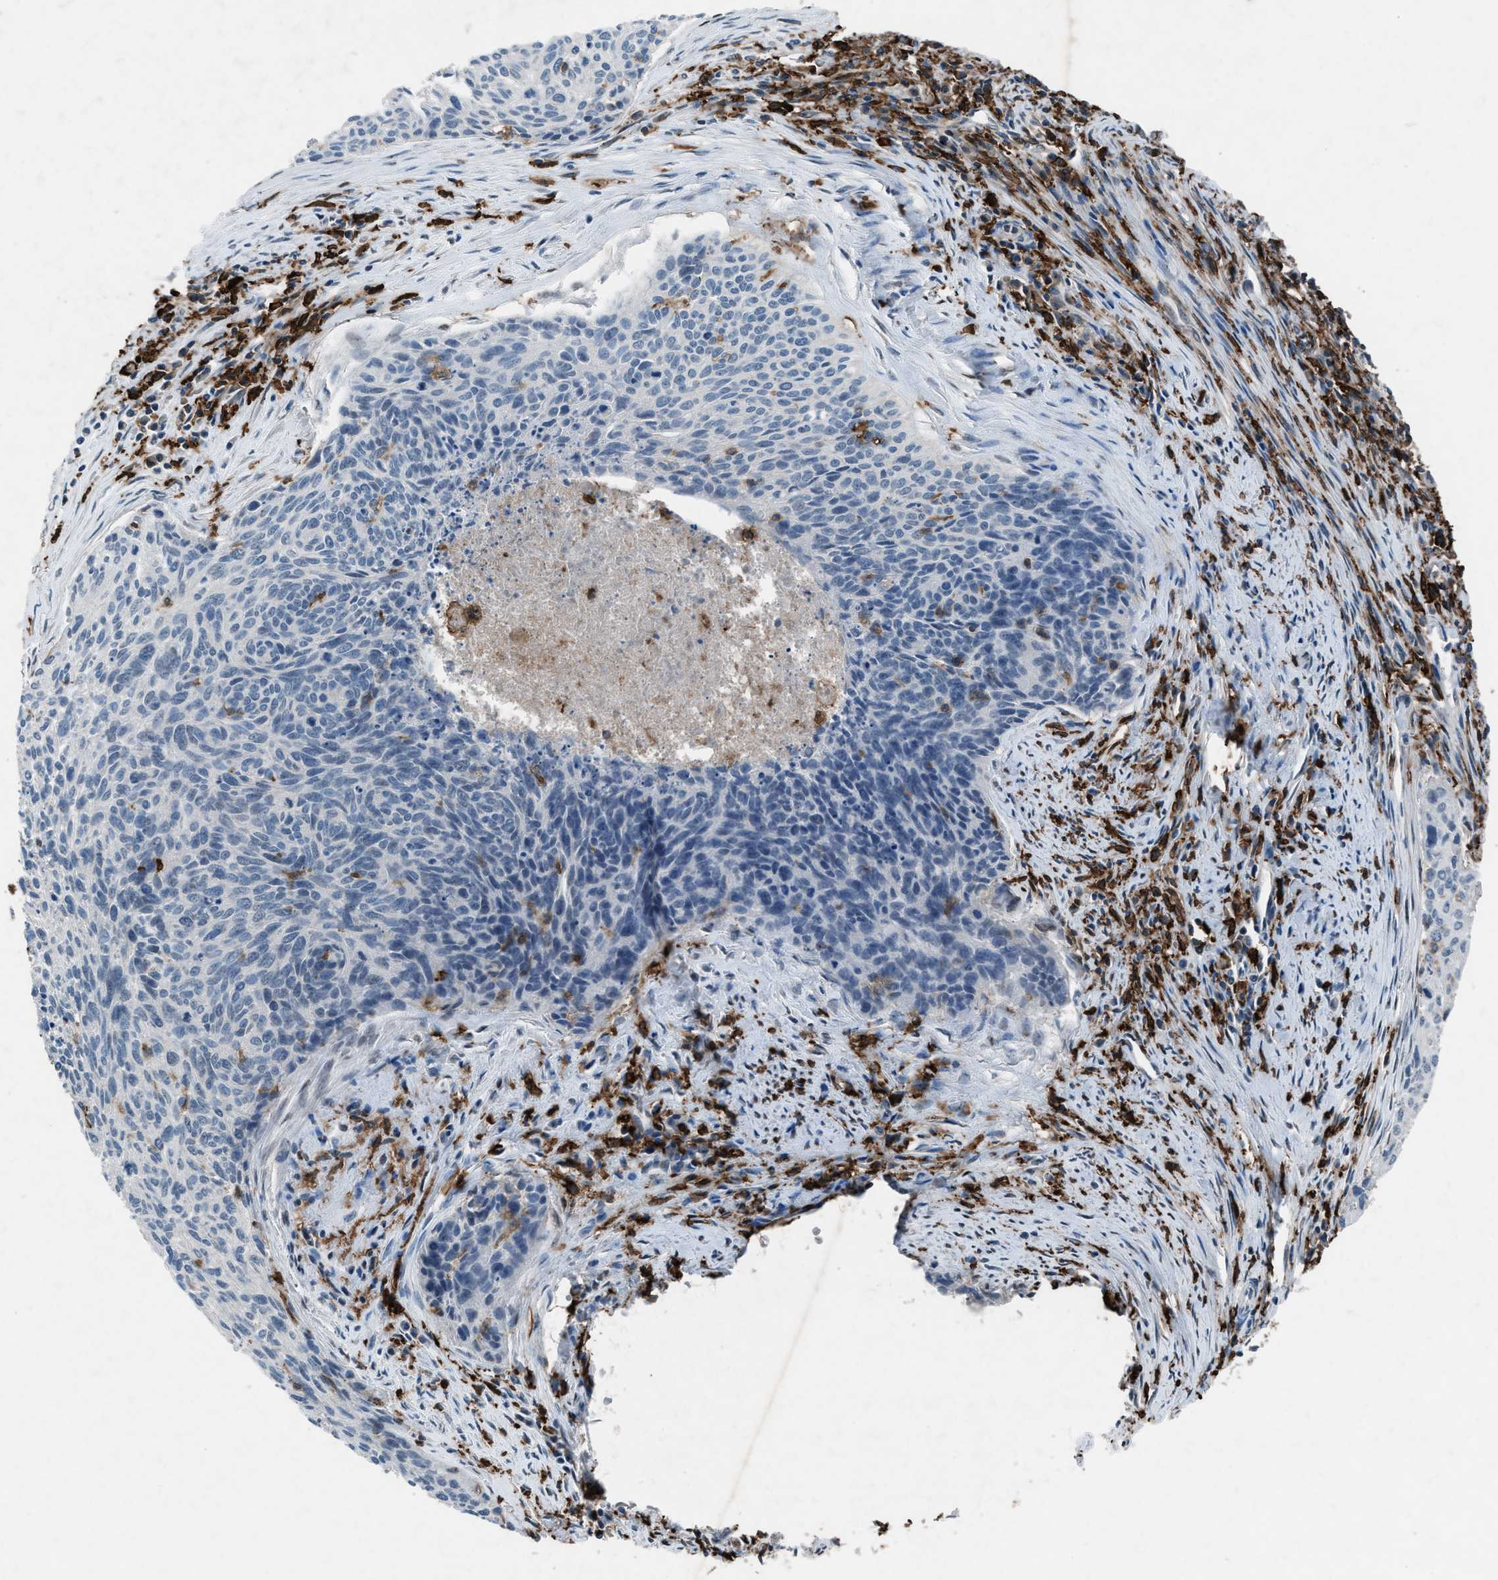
{"staining": {"intensity": "negative", "quantity": "none", "location": "none"}, "tissue": "cervical cancer", "cell_type": "Tumor cells", "image_type": "cancer", "snomed": [{"axis": "morphology", "description": "Squamous cell carcinoma, NOS"}, {"axis": "topography", "description": "Cervix"}], "caption": "Immunohistochemistry (IHC) of cervical squamous cell carcinoma shows no expression in tumor cells.", "gene": "FCER1G", "patient": {"sex": "female", "age": 55}}